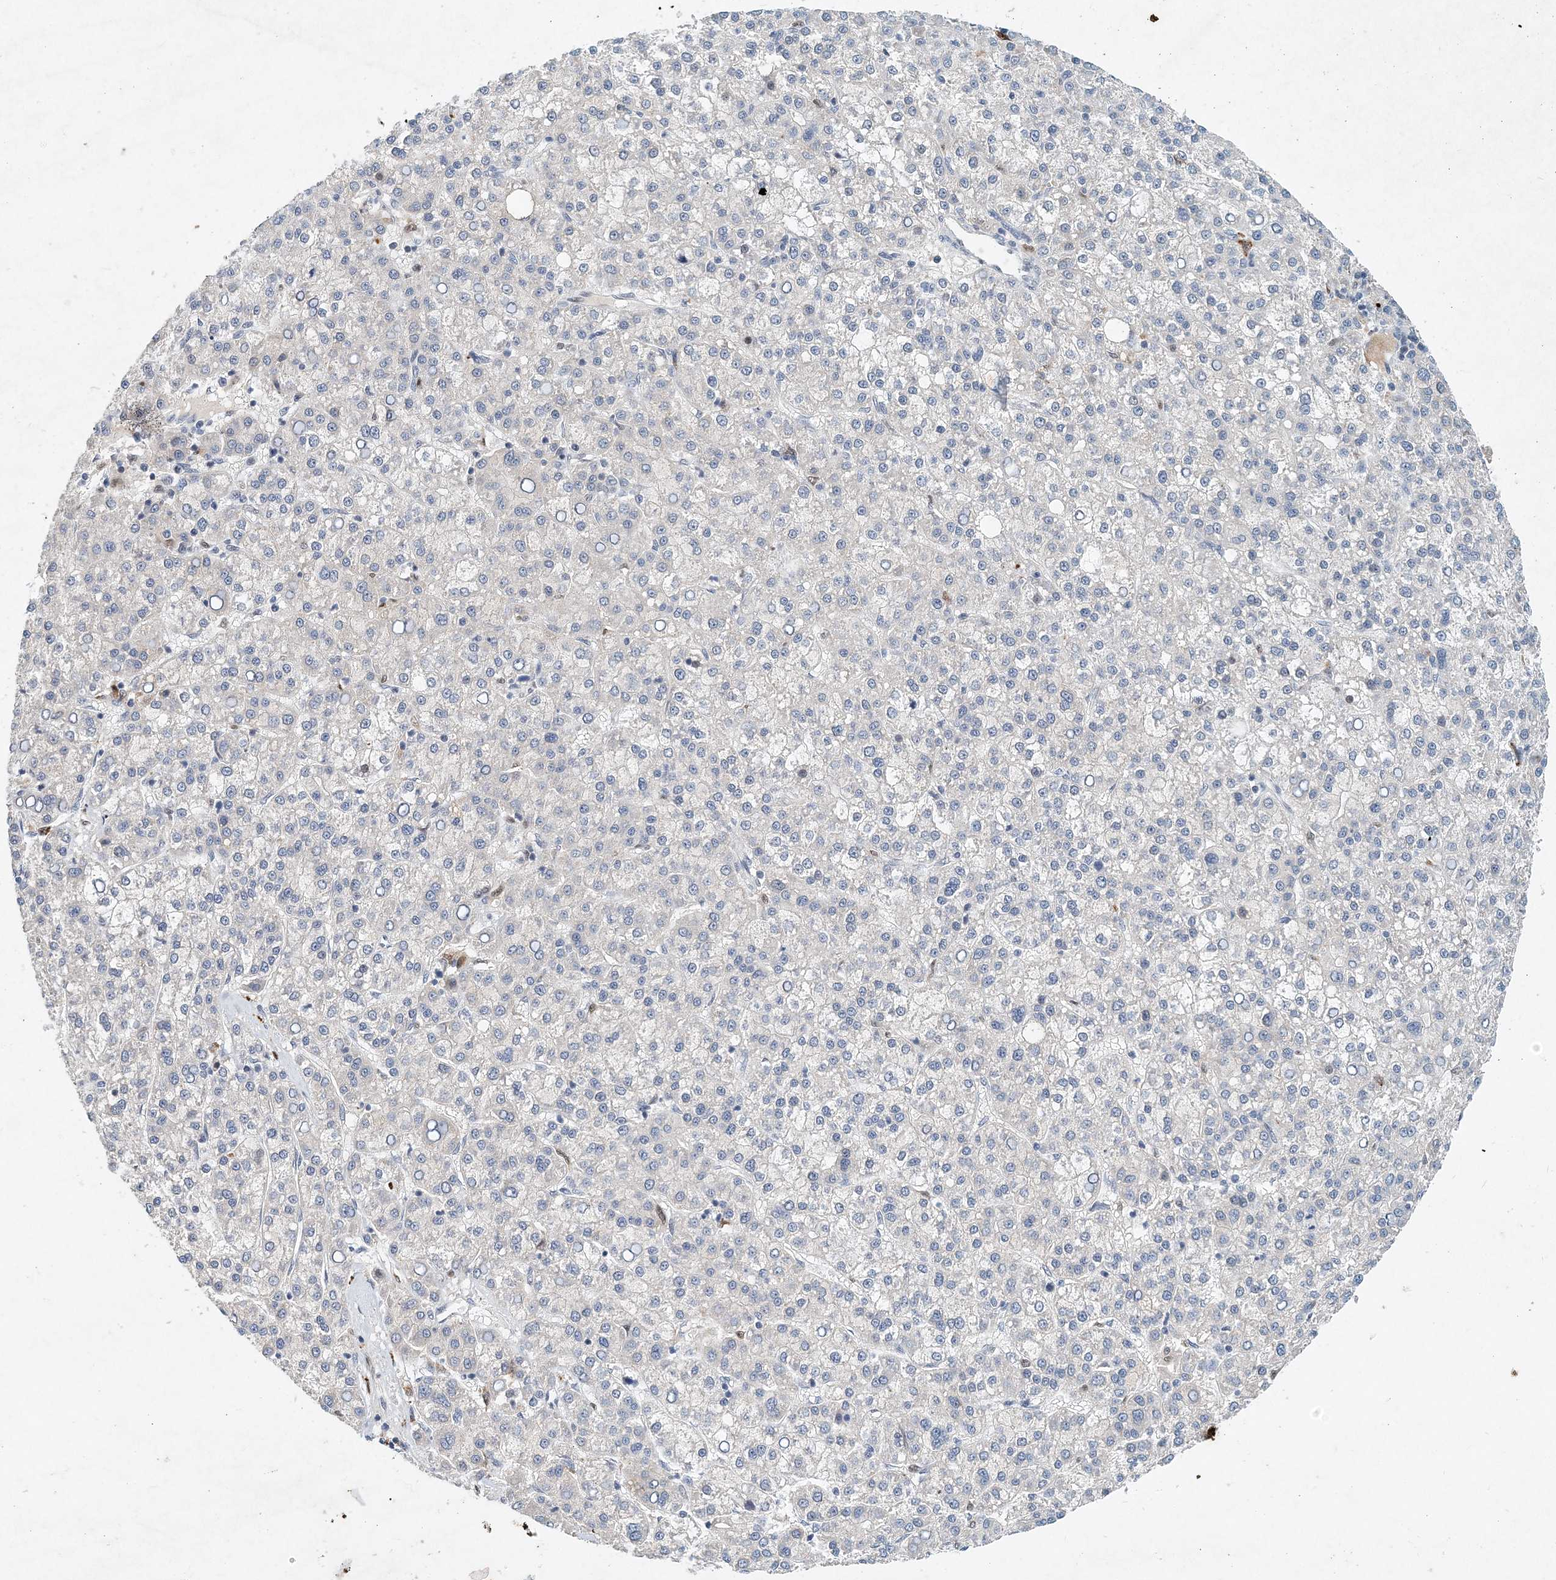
{"staining": {"intensity": "negative", "quantity": "none", "location": "none"}, "tissue": "liver cancer", "cell_type": "Tumor cells", "image_type": "cancer", "snomed": [{"axis": "morphology", "description": "Carcinoma, Hepatocellular, NOS"}, {"axis": "topography", "description": "Liver"}], "caption": "DAB (3,3'-diaminobenzidine) immunohistochemical staining of liver hepatocellular carcinoma demonstrates no significant staining in tumor cells. (DAB immunohistochemistry (IHC) visualized using brightfield microscopy, high magnification).", "gene": "KPNA4", "patient": {"sex": "female", "age": 58}}